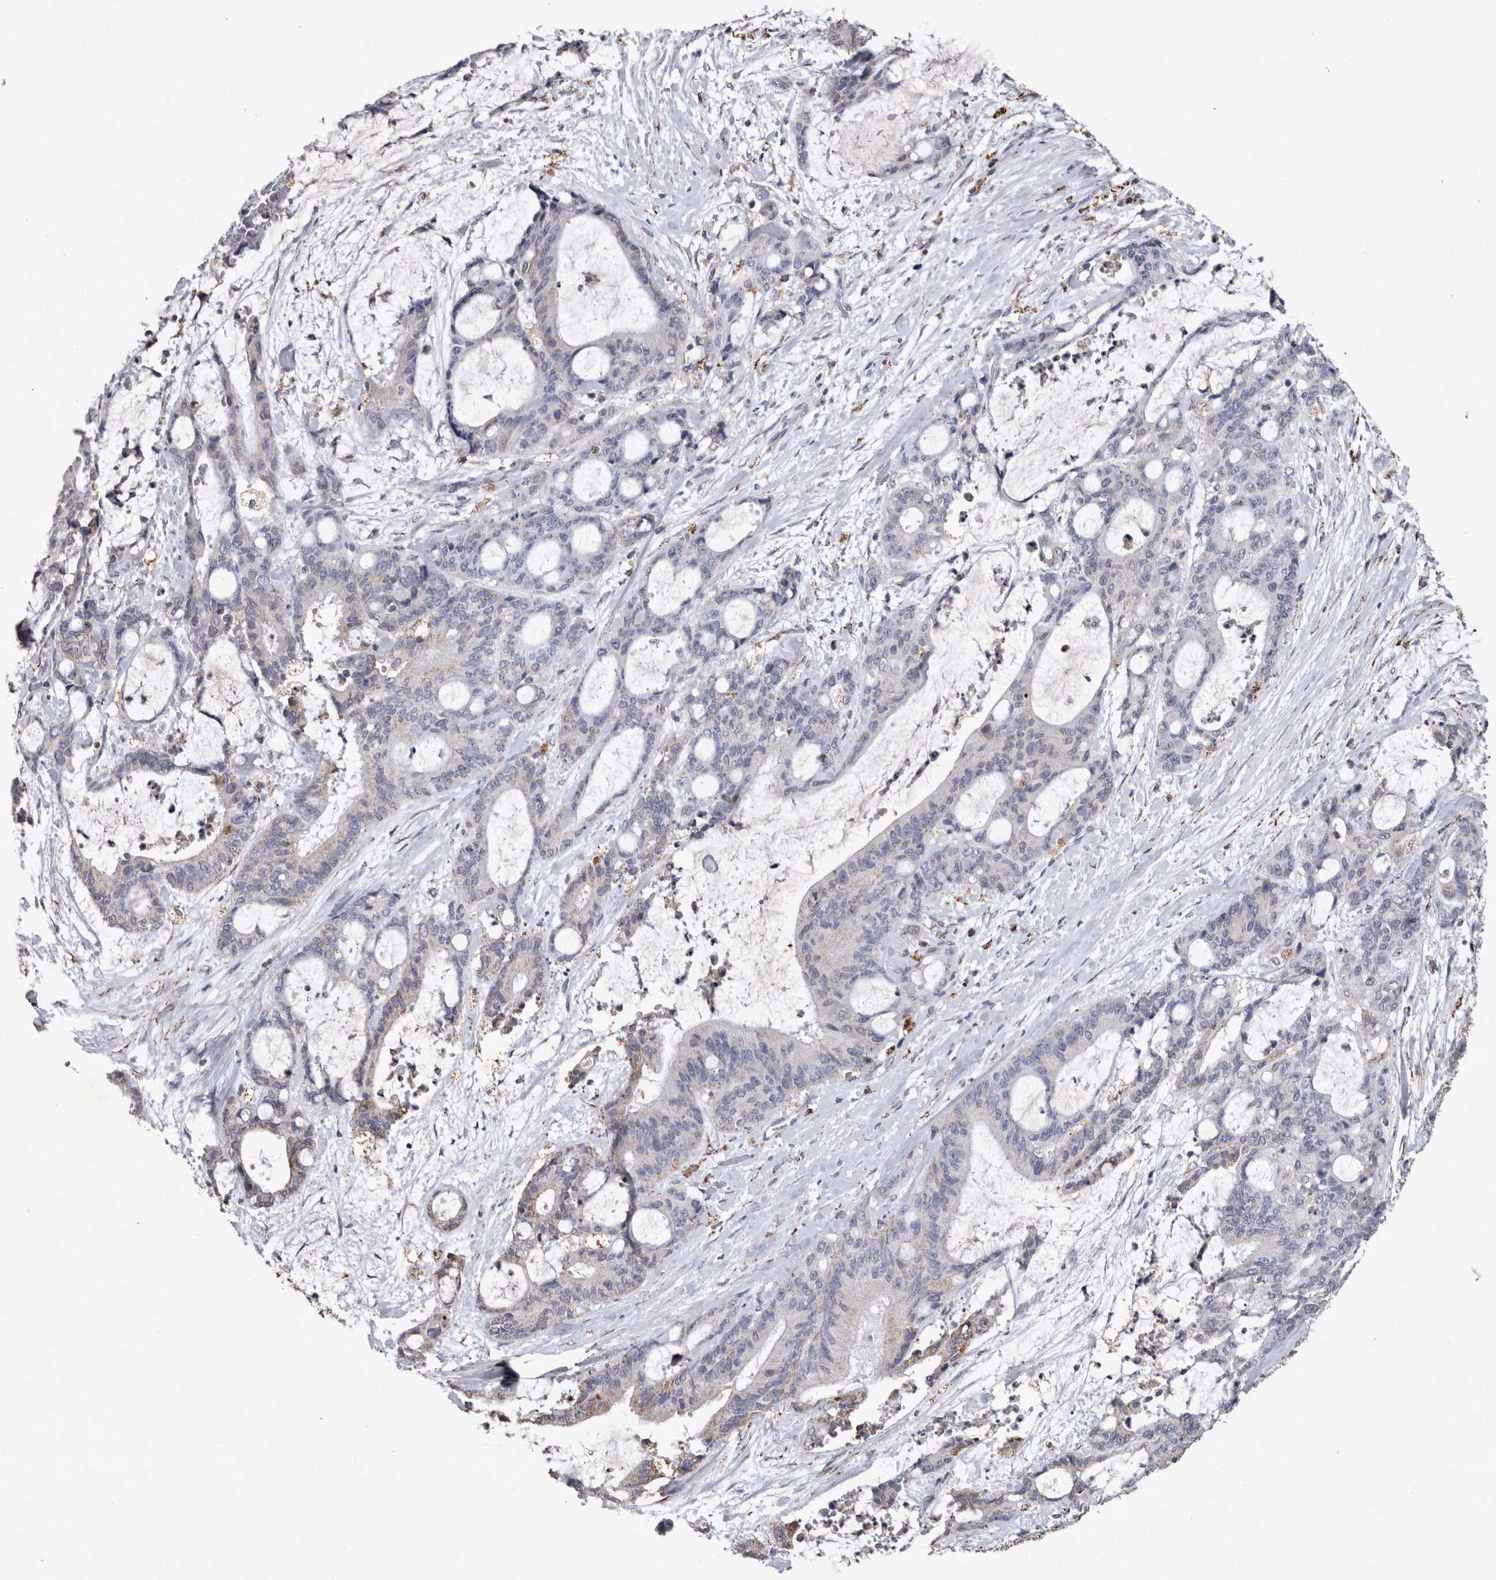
{"staining": {"intensity": "negative", "quantity": "none", "location": "none"}, "tissue": "liver cancer", "cell_type": "Tumor cells", "image_type": "cancer", "snomed": [{"axis": "morphology", "description": "Cholangiocarcinoma"}, {"axis": "topography", "description": "Liver"}], "caption": "Human liver cancer (cholangiocarcinoma) stained for a protein using immunohistochemistry (IHC) exhibits no staining in tumor cells.", "gene": "DKK3", "patient": {"sex": "female", "age": 73}}